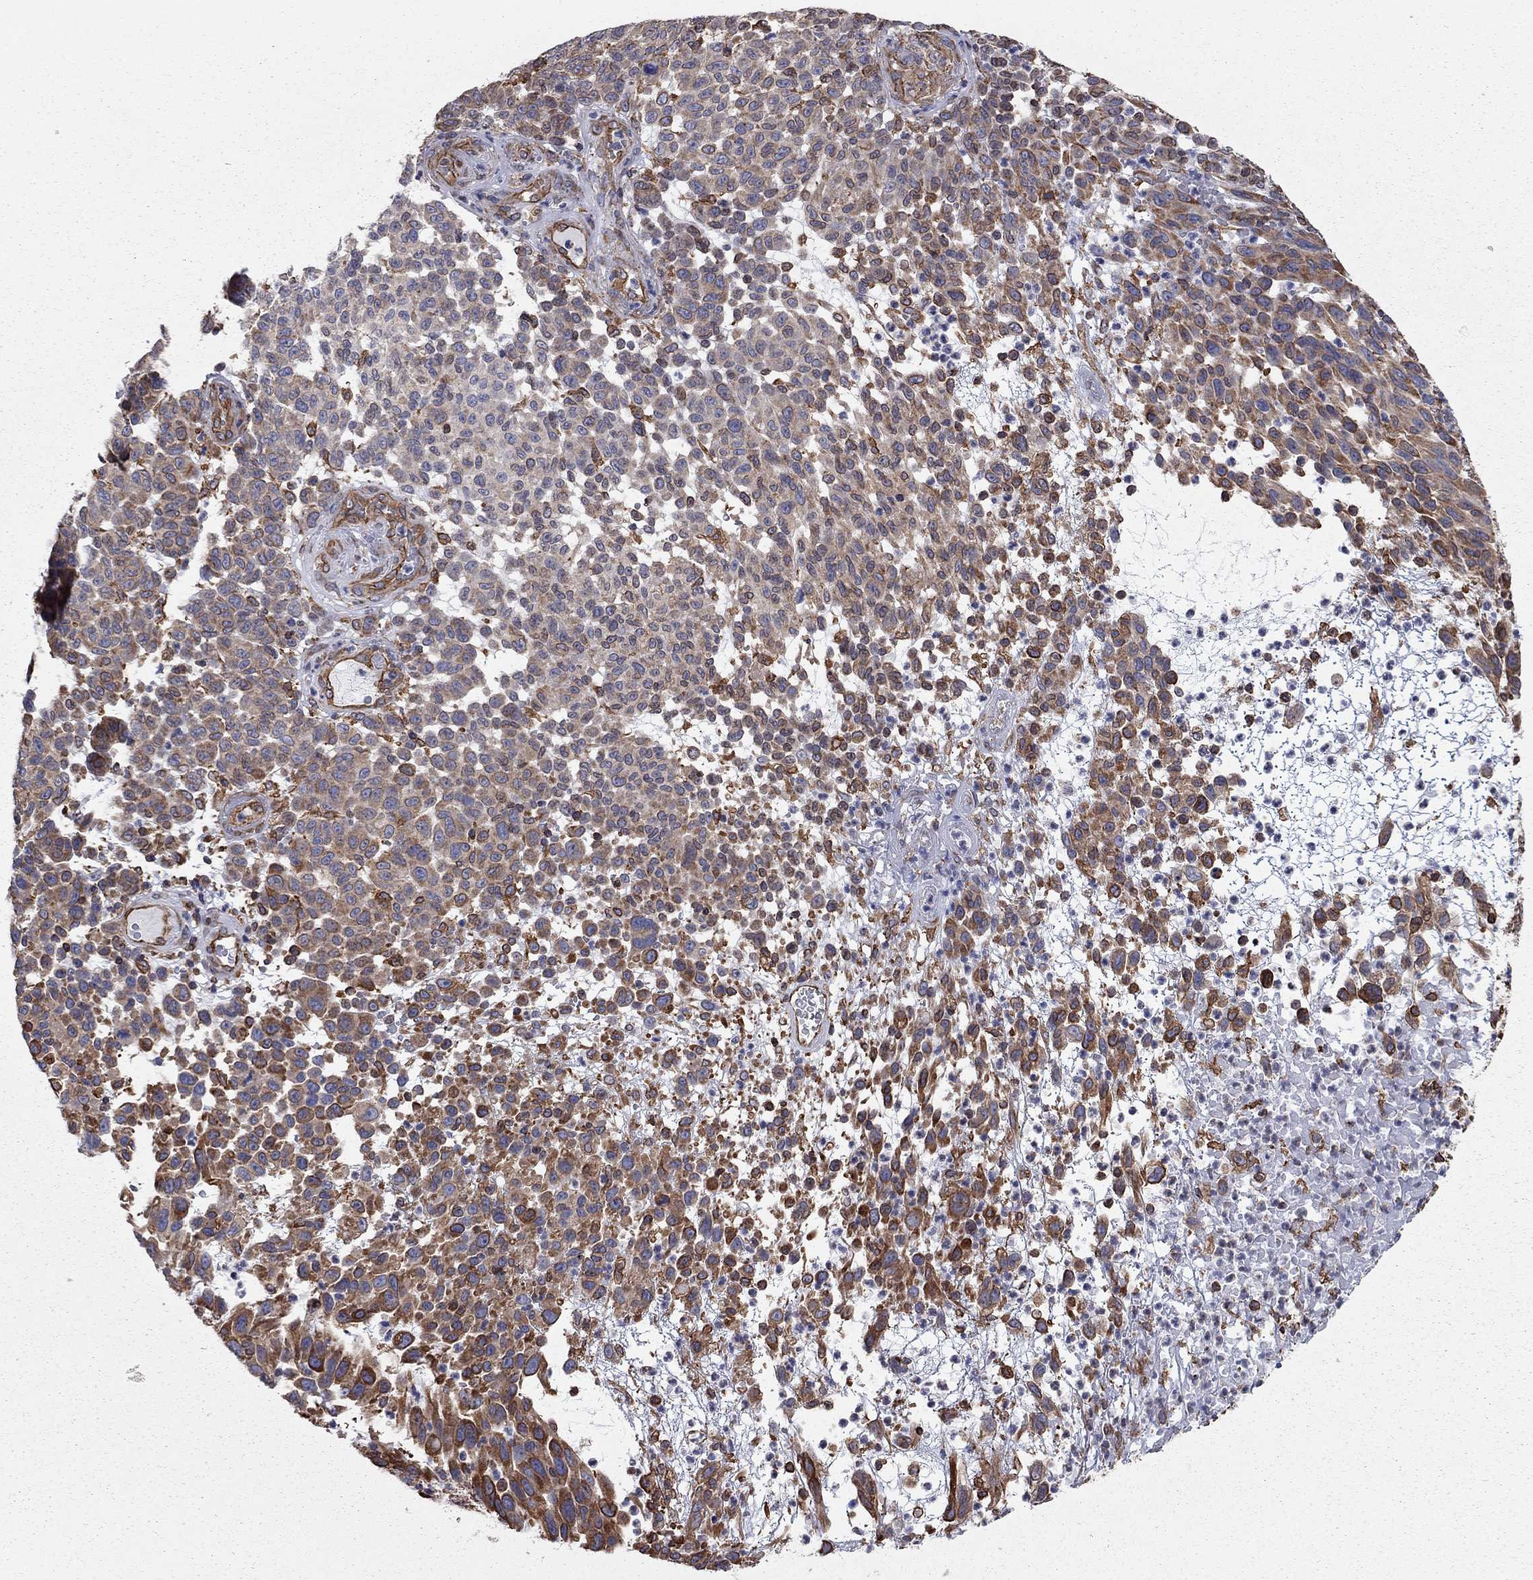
{"staining": {"intensity": "strong", "quantity": "<25%", "location": "cytoplasmic/membranous"}, "tissue": "melanoma", "cell_type": "Tumor cells", "image_type": "cancer", "snomed": [{"axis": "morphology", "description": "Malignant melanoma, NOS"}, {"axis": "topography", "description": "Skin"}], "caption": "Strong cytoplasmic/membranous expression is seen in about <25% of tumor cells in melanoma.", "gene": "BICDL2", "patient": {"sex": "male", "age": 59}}